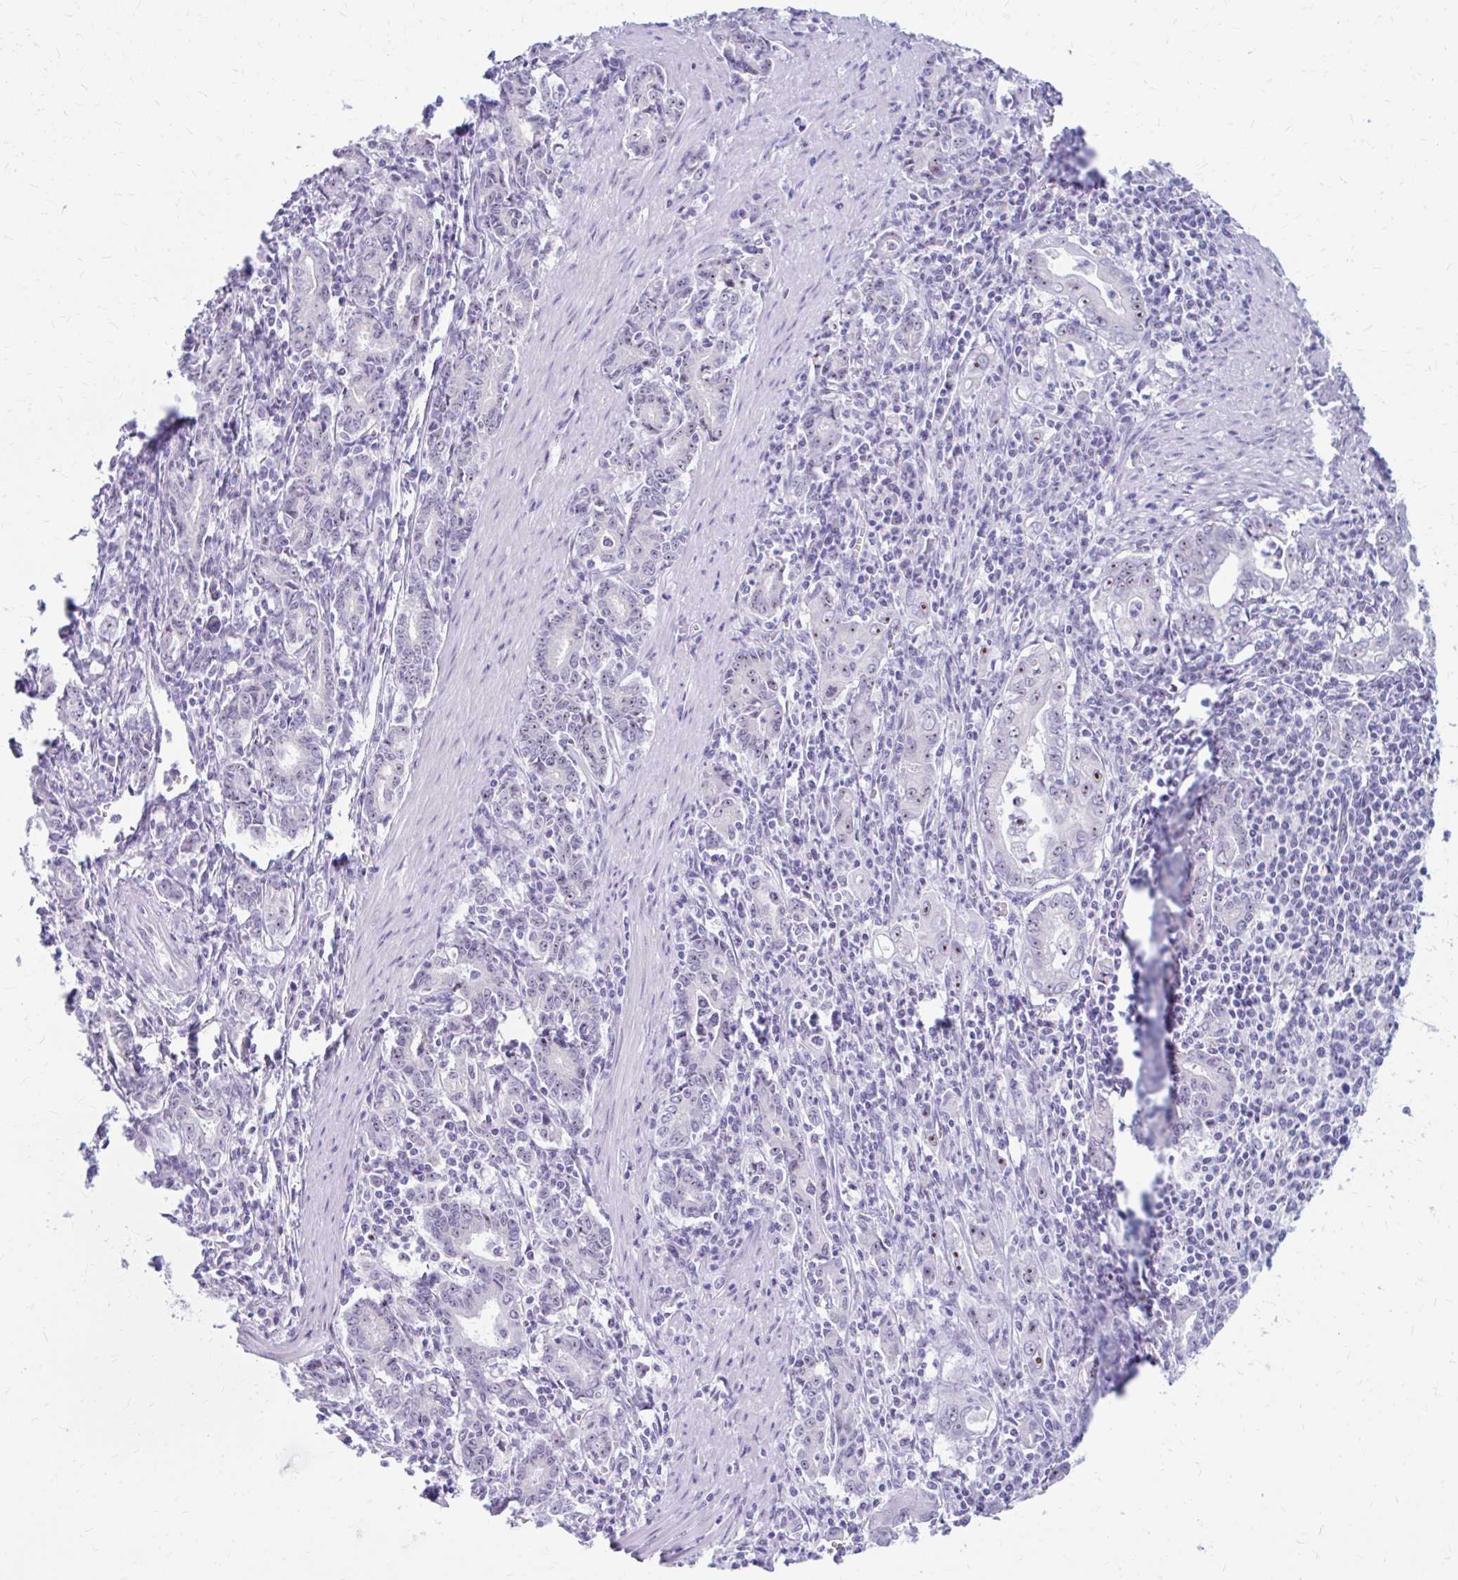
{"staining": {"intensity": "moderate", "quantity": "<25%", "location": "nuclear"}, "tissue": "stomach cancer", "cell_type": "Tumor cells", "image_type": "cancer", "snomed": [{"axis": "morphology", "description": "Adenocarcinoma, NOS"}, {"axis": "topography", "description": "Stomach, upper"}], "caption": "Protein expression analysis of human stomach cancer (adenocarcinoma) reveals moderate nuclear expression in about <25% of tumor cells.", "gene": "FTSJ3", "patient": {"sex": "female", "age": 79}}